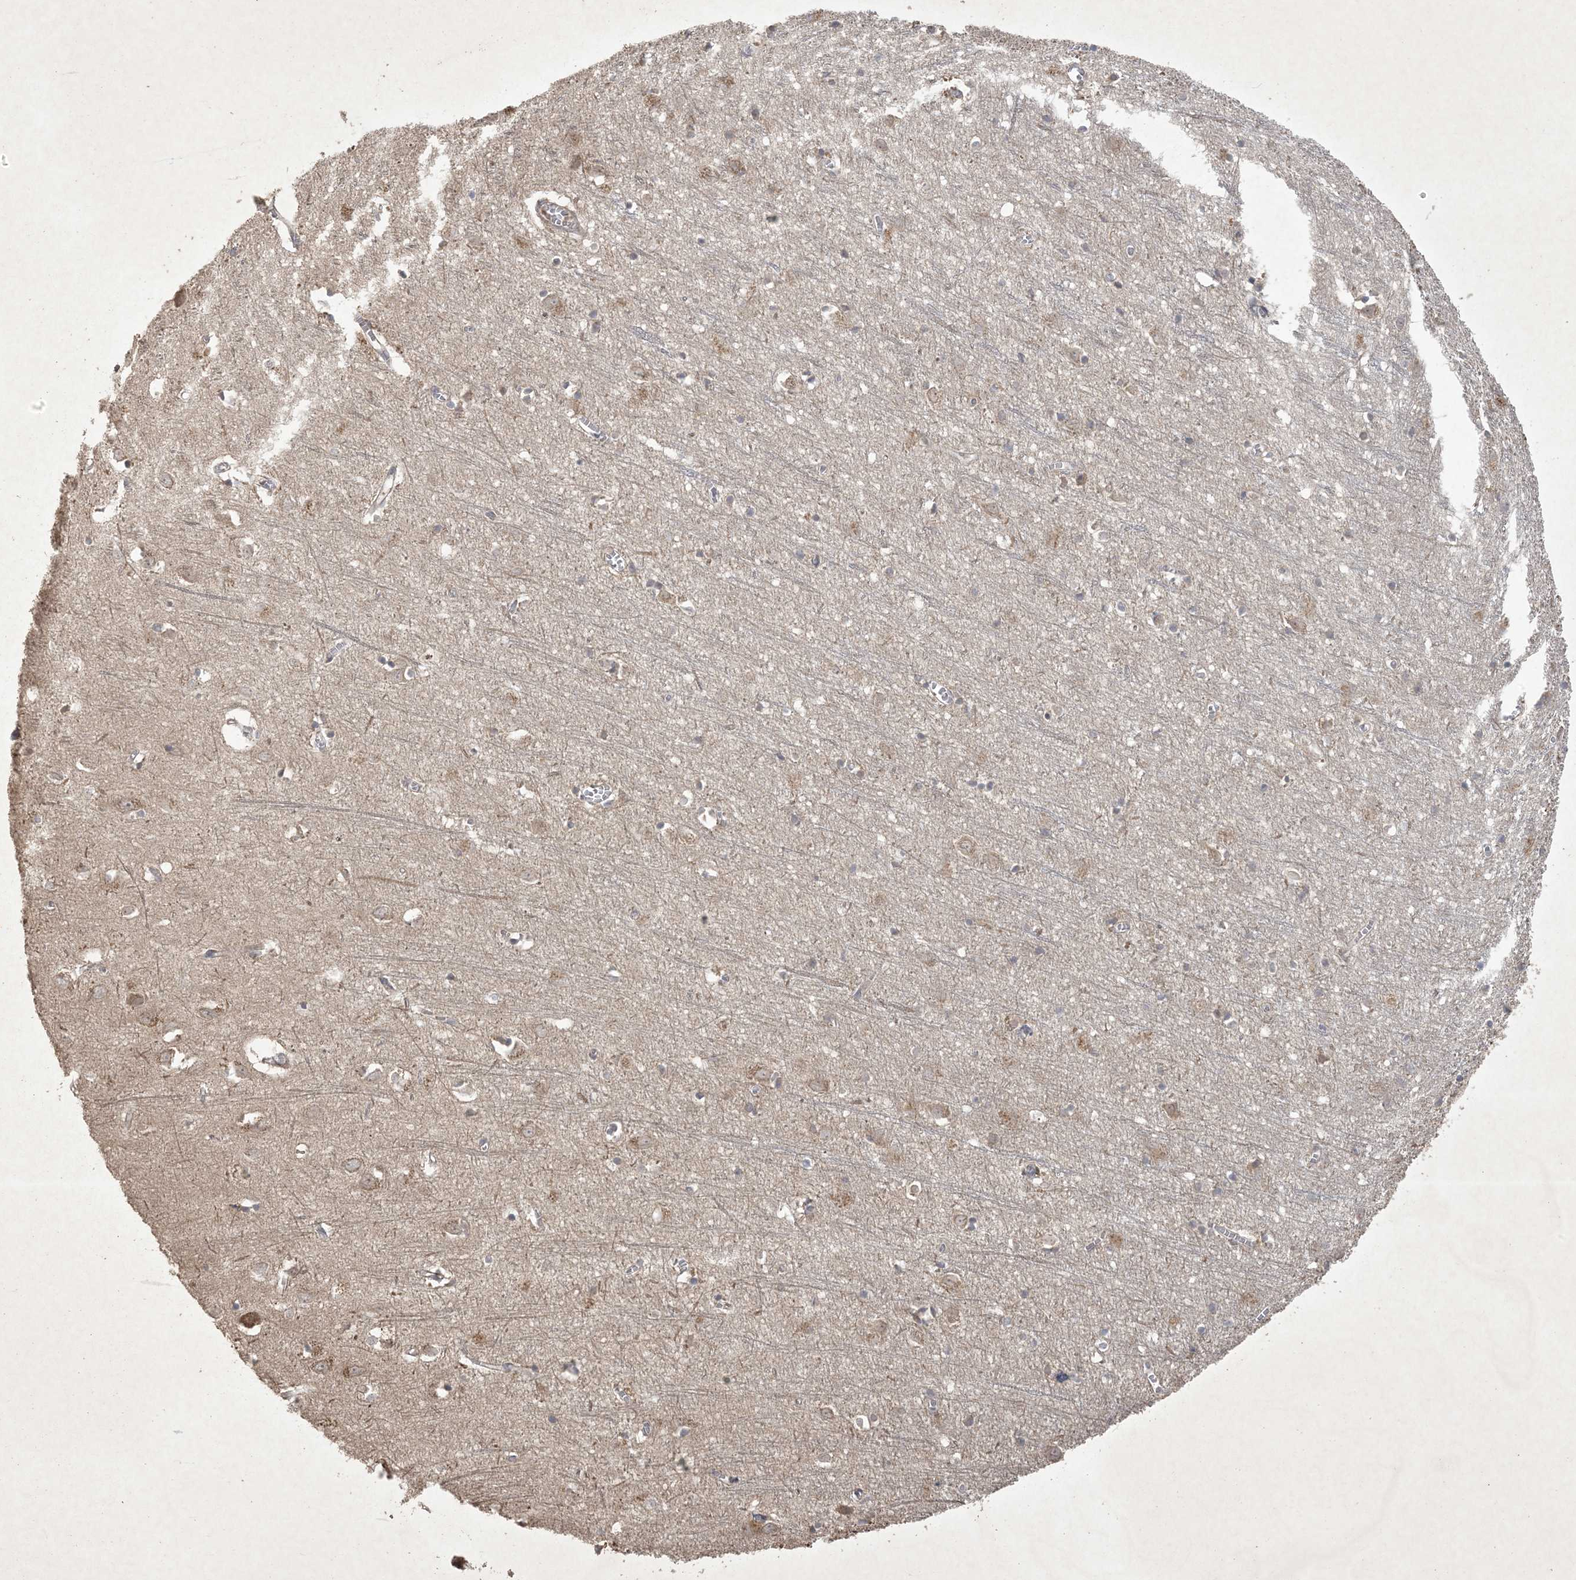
{"staining": {"intensity": "weak", "quantity": ">75%", "location": "cytoplasmic/membranous"}, "tissue": "cerebral cortex", "cell_type": "Endothelial cells", "image_type": "normal", "snomed": [{"axis": "morphology", "description": "Normal tissue, NOS"}, {"axis": "topography", "description": "Cerebral cortex"}], "caption": "Immunohistochemistry (DAB (3,3'-diaminobenzidine)) staining of normal human cerebral cortex shows weak cytoplasmic/membranous protein staining in about >75% of endothelial cells. Immunohistochemistry (ihc) stains the protein of interest in brown and the nuclei are stained blue.", "gene": "NRBP2", "patient": {"sex": "female", "age": 64}}